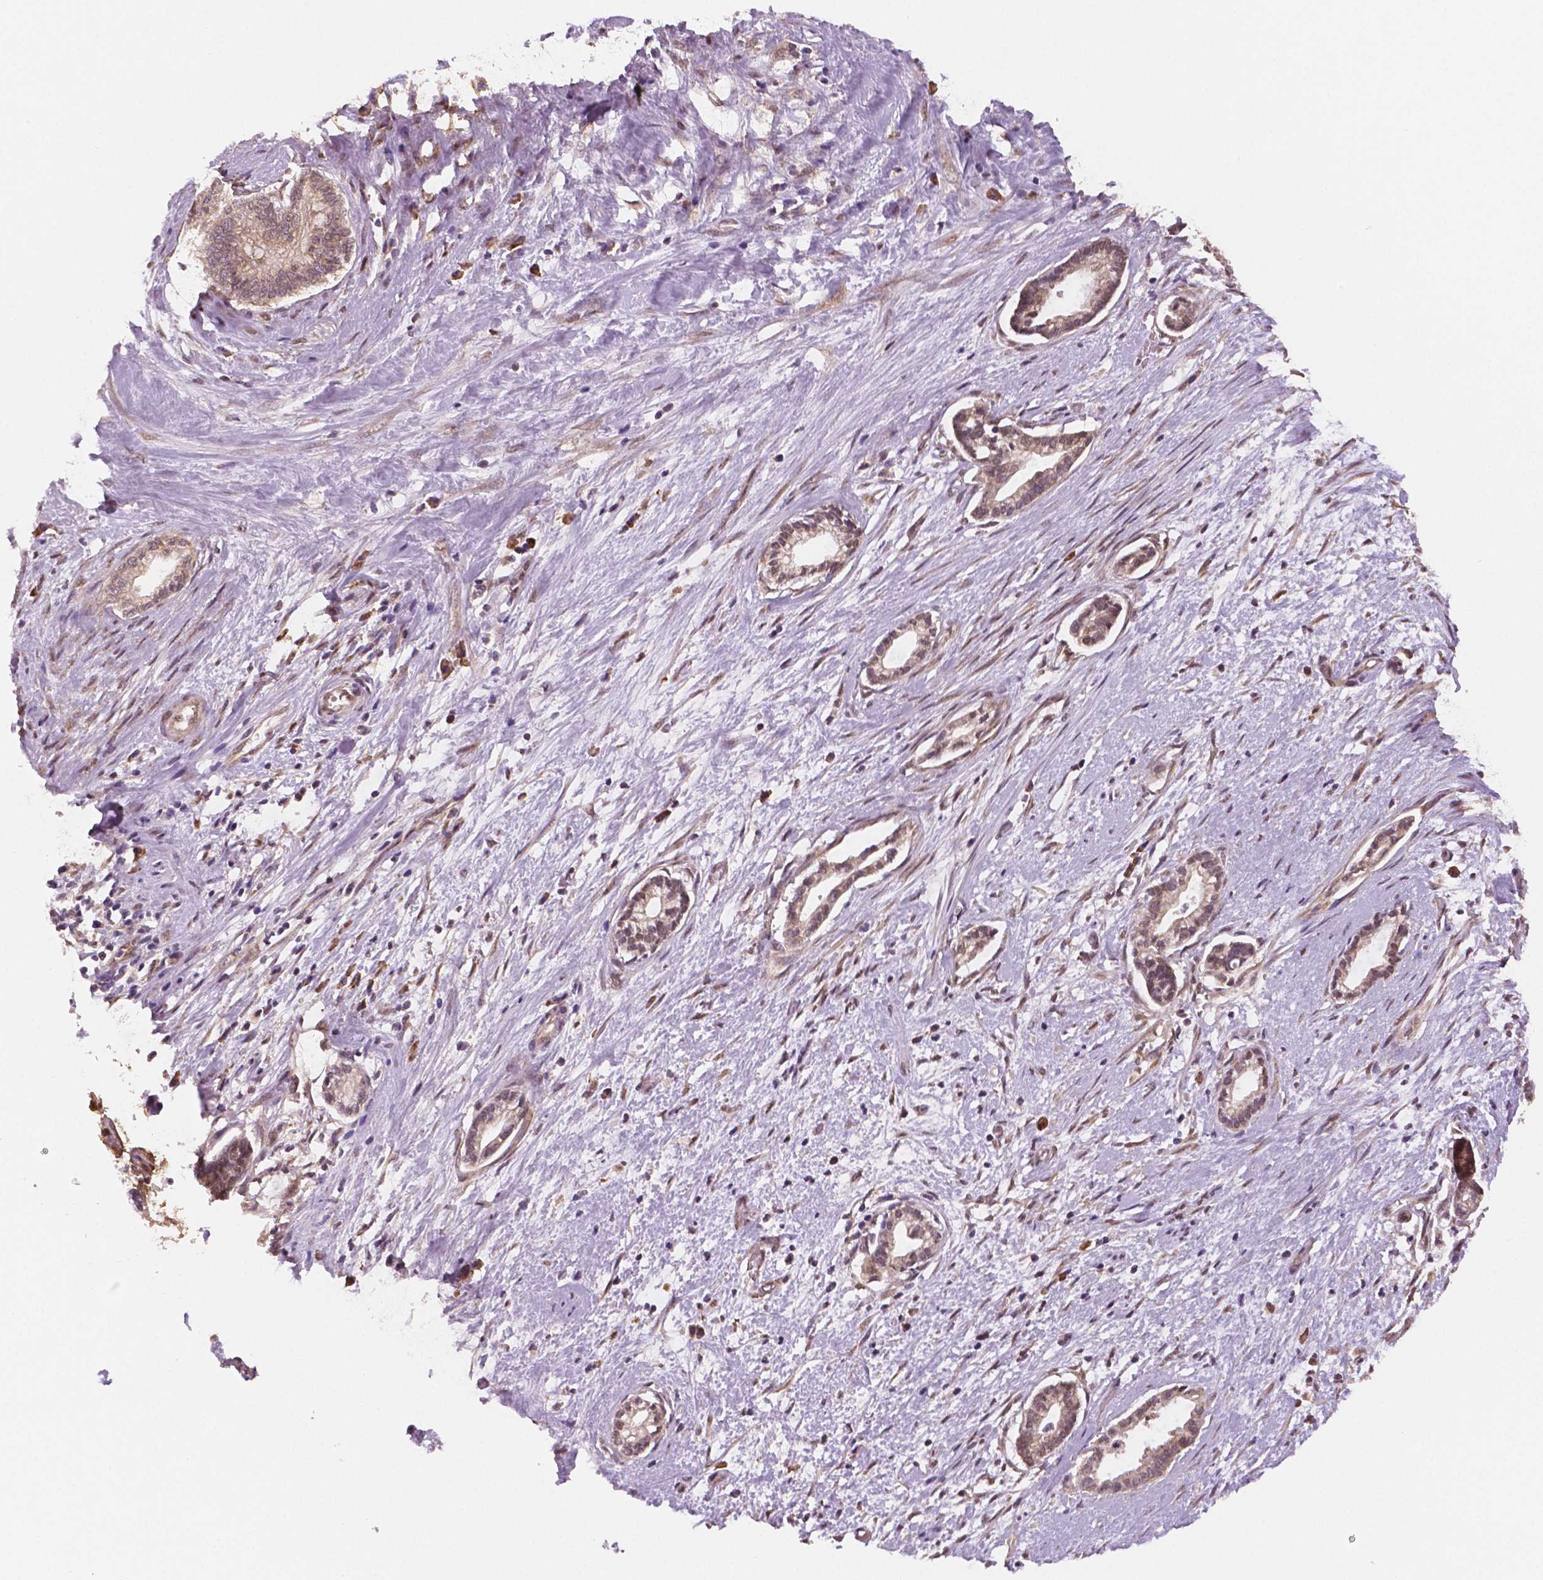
{"staining": {"intensity": "weak", "quantity": ">75%", "location": "cytoplasmic/membranous"}, "tissue": "cervical cancer", "cell_type": "Tumor cells", "image_type": "cancer", "snomed": [{"axis": "morphology", "description": "Adenocarcinoma, NOS"}, {"axis": "topography", "description": "Cervix"}], "caption": "Protein staining by IHC reveals weak cytoplasmic/membranous positivity in approximately >75% of tumor cells in cervical cancer (adenocarcinoma).", "gene": "STAT3", "patient": {"sex": "female", "age": 62}}